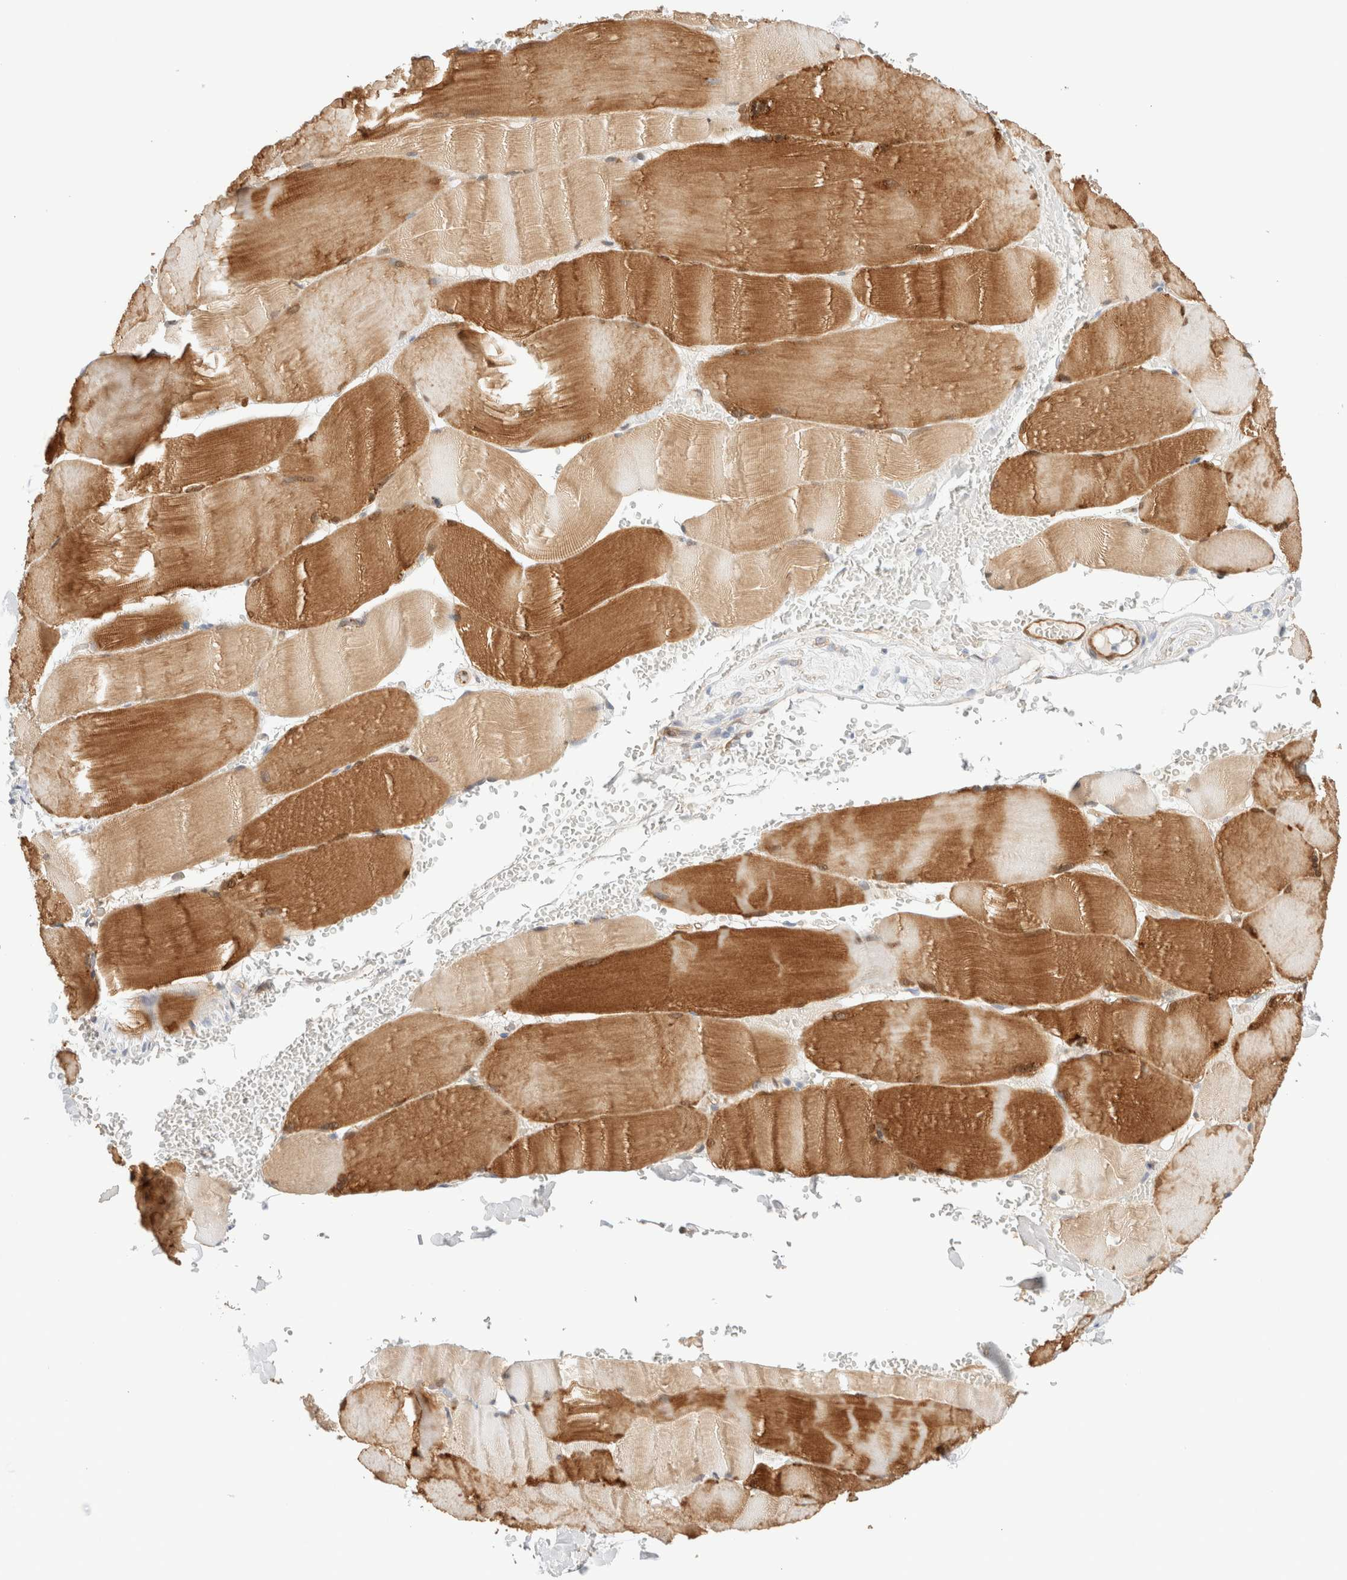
{"staining": {"intensity": "moderate", "quantity": ">75%", "location": "cytoplasmic/membranous"}, "tissue": "skeletal muscle", "cell_type": "Myocytes", "image_type": "normal", "snomed": [{"axis": "morphology", "description": "Normal tissue, NOS"}, {"axis": "topography", "description": "Skin"}, {"axis": "topography", "description": "Skeletal muscle"}], "caption": "Unremarkable skeletal muscle displays moderate cytoplasmic/membranous expression in approximately >75% of myocytes, visualized by immunohistochemistry.", "gene": "LMCD1", "patient": {"sex": "male", "age": 83}}